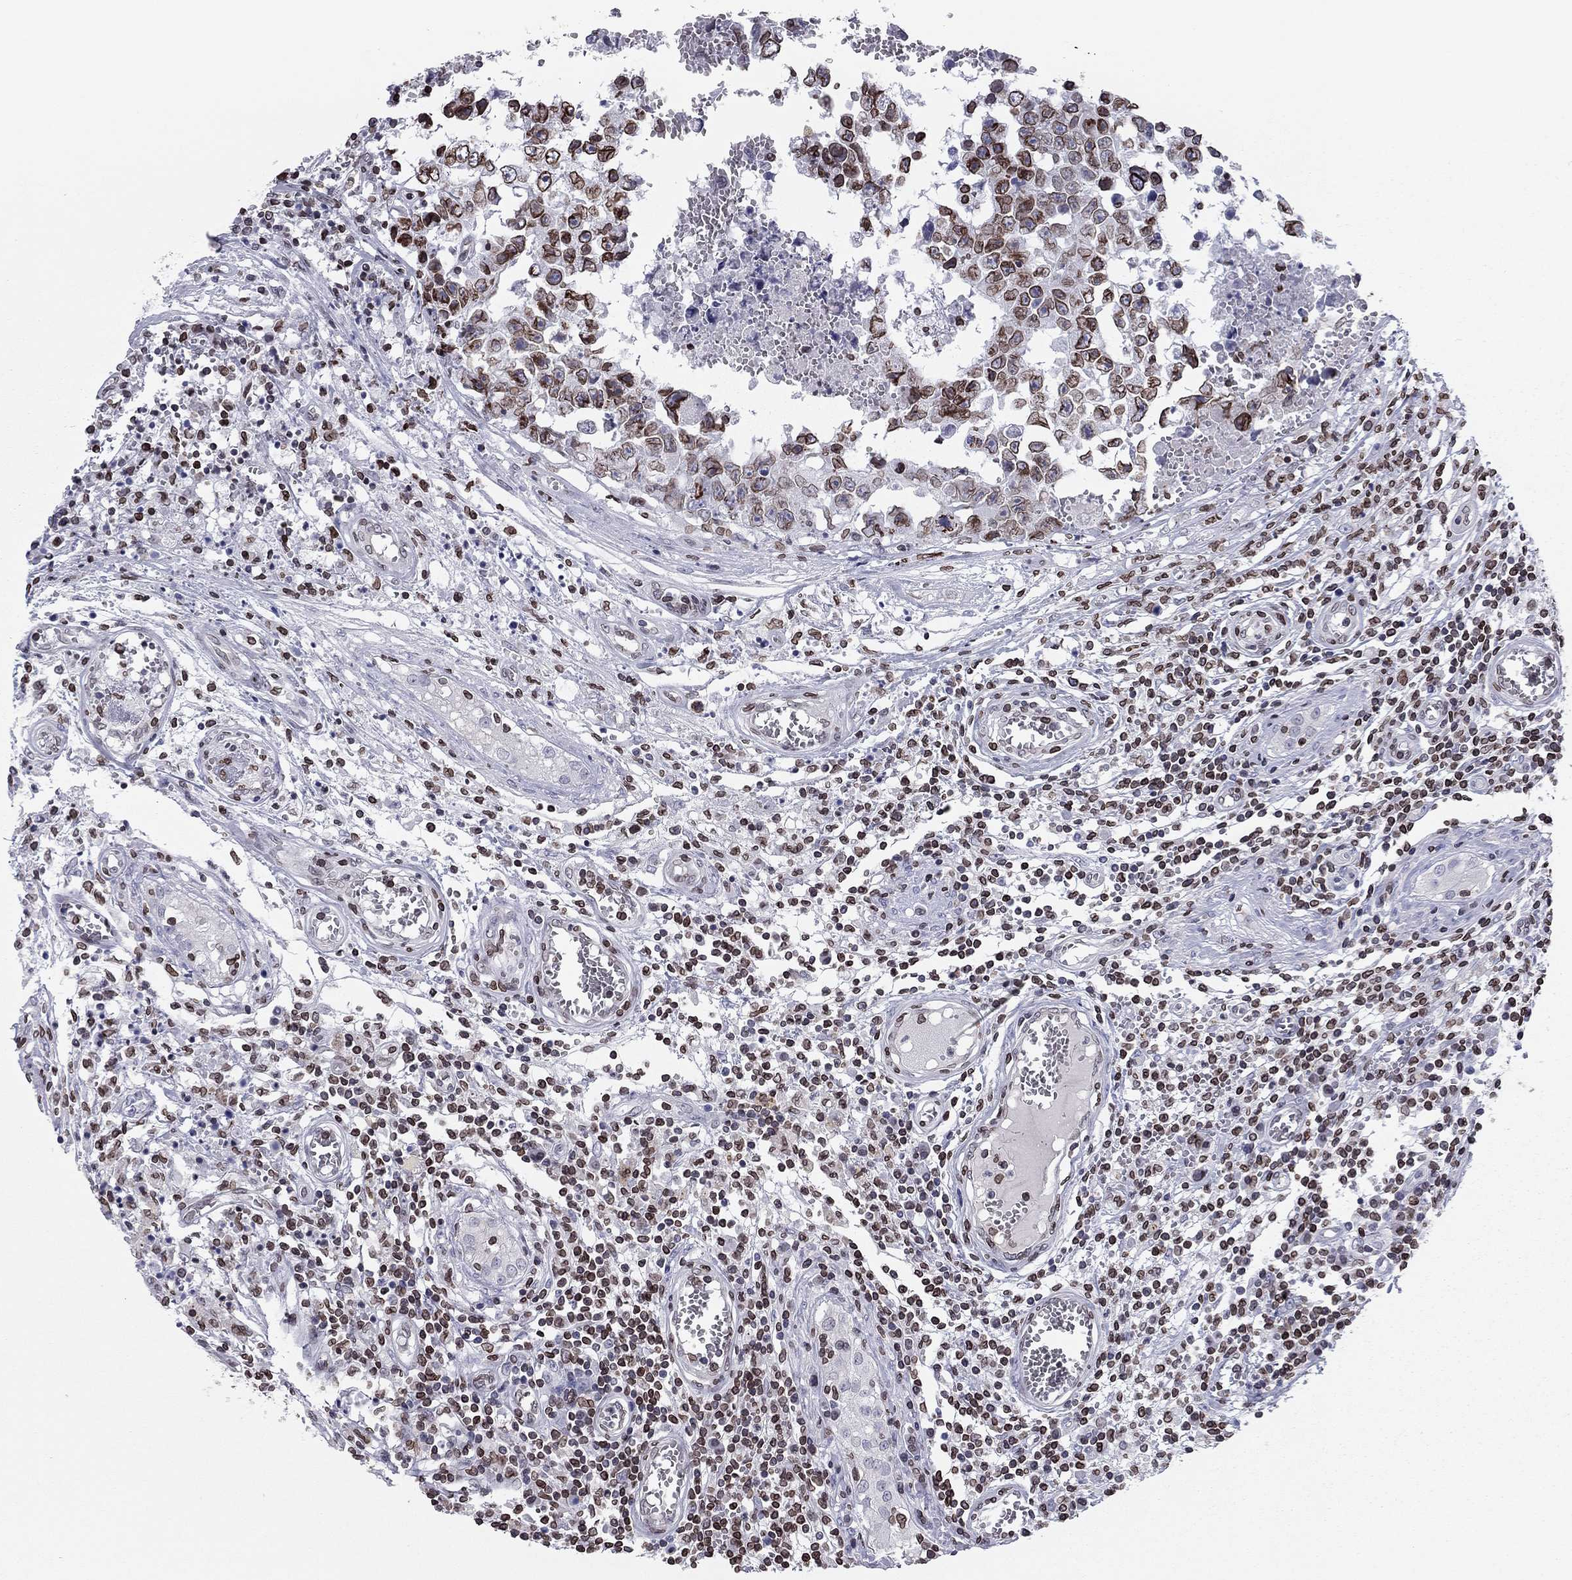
{"staining": {"intensity": "strong", "quantity": ">75%", "location": "cytoplasmic/membranous,nuclear"}, "tissue": "testis cancer", "cell_type": "Tumor cells", "image_type": "cancer", "snomed": [{"axis": "morphology", "description": "Carcinoma, Embryonal, NOS"}, {"axis": "topography", "description": "Testis"}], "caption": "A brown stain labels strong cytoplasmic/membranous and nuclear staining of a protein in human testis embryonal carcinoma tumor cells.", "gene": "ESPL1", "patient": {"sex": "male", "age": 36}}